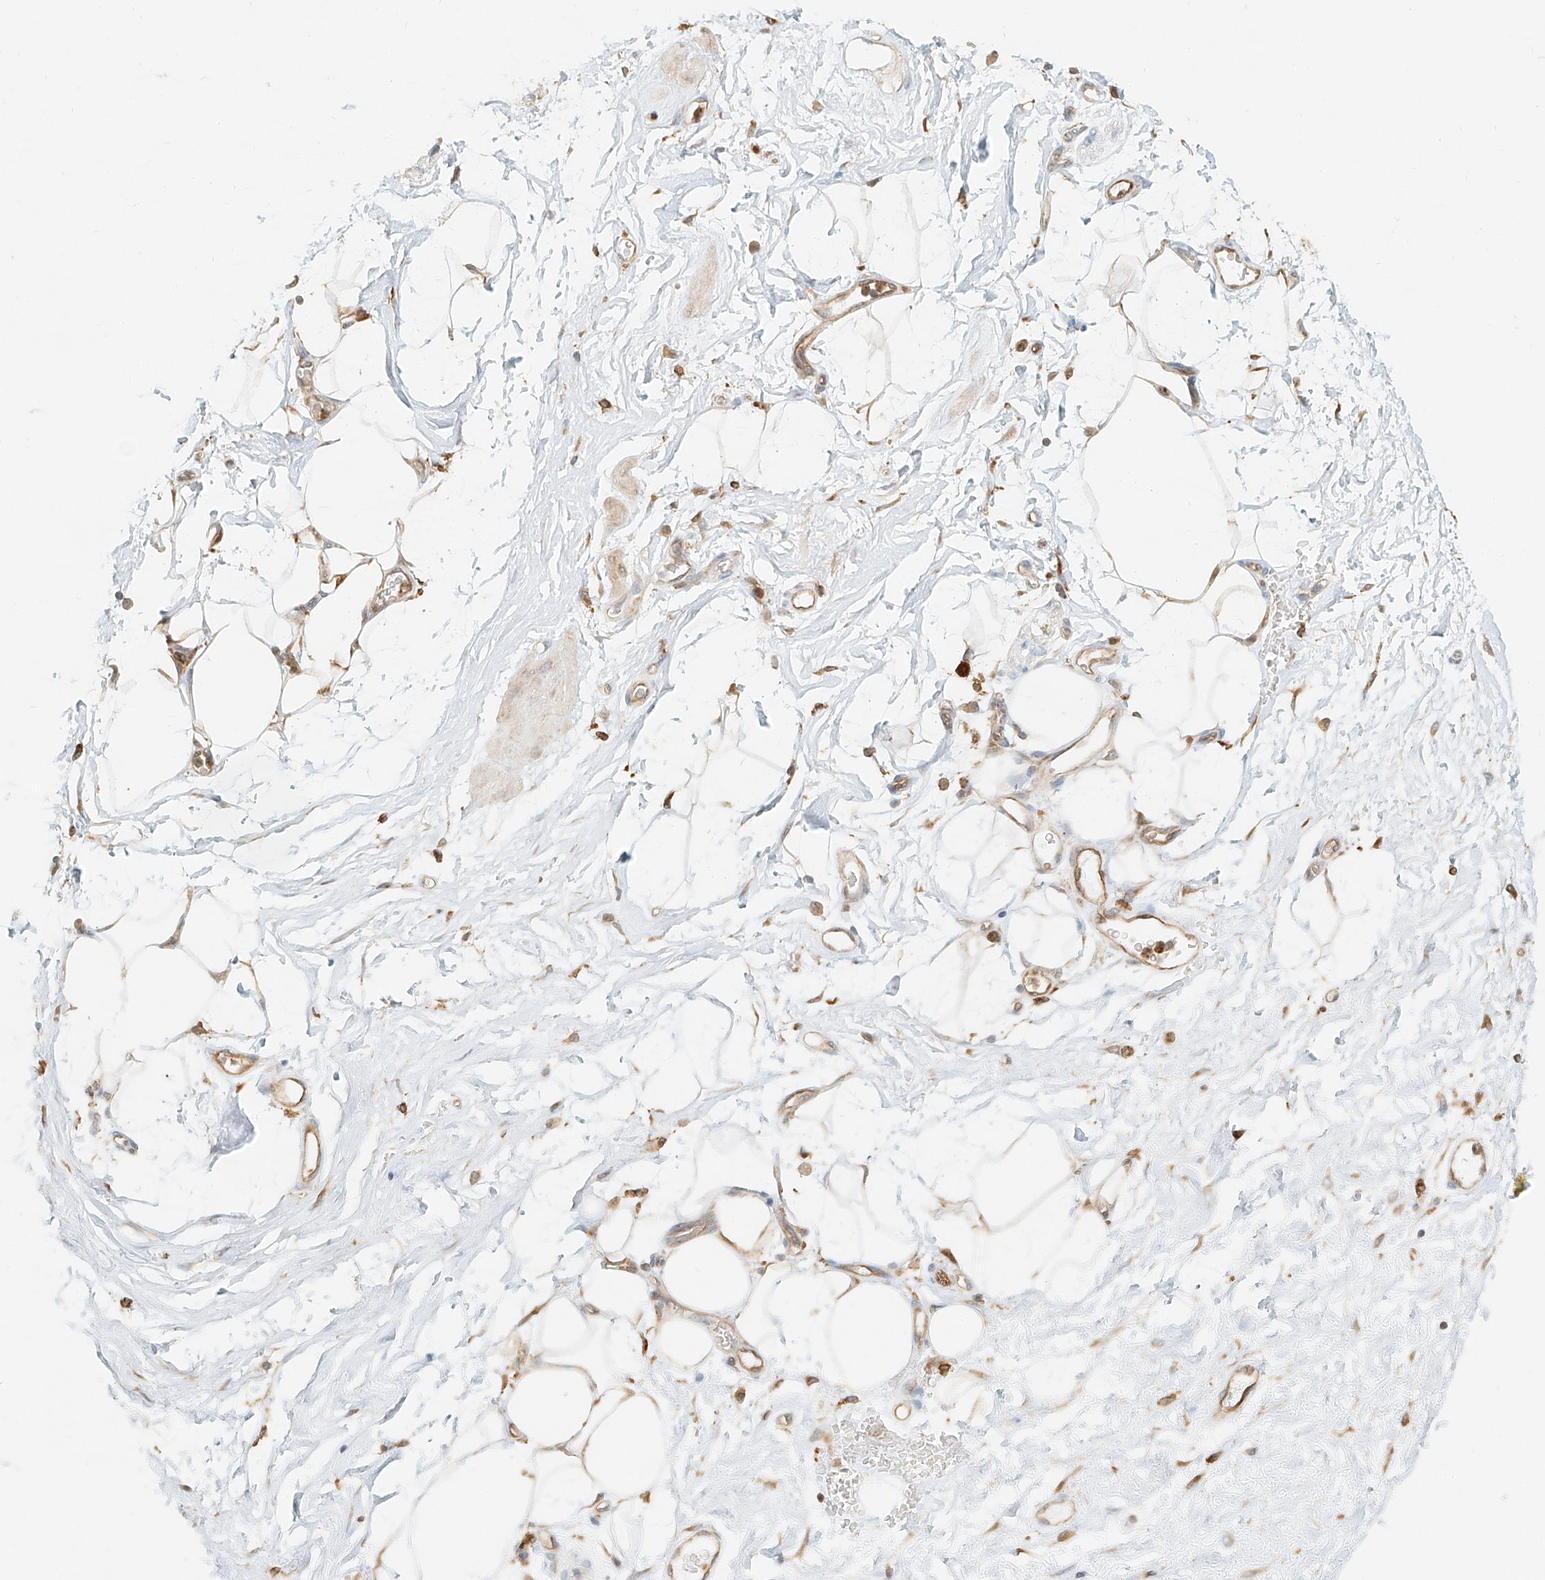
{"staining": {"intensity": "weak", "quantity": ">75%", "location": "cytoplasmic/membranous"}, "tissue": "adipose tissue", "cell_type": "Adipocytes", "image_type": "normal", "snomed": [{"axis": "morphology", "description": "Normal tissue, NOS"}, {"axis": "morphology", "description": "Adenocarcinoma, NOS"}, {"axis": "topography", "description": "Pancreas"}, {"axis": "topography", "description": "Peripheral nerve tissue"}], "caption": "This photomicrograph reveals IHC staining of benign human adipose tissue, with low weak cytoplasmic/membranous positivity in approximately >75% of adipocytes.", "gene": "DHRS7", "patient": {"sex": "male", "age": 59}}